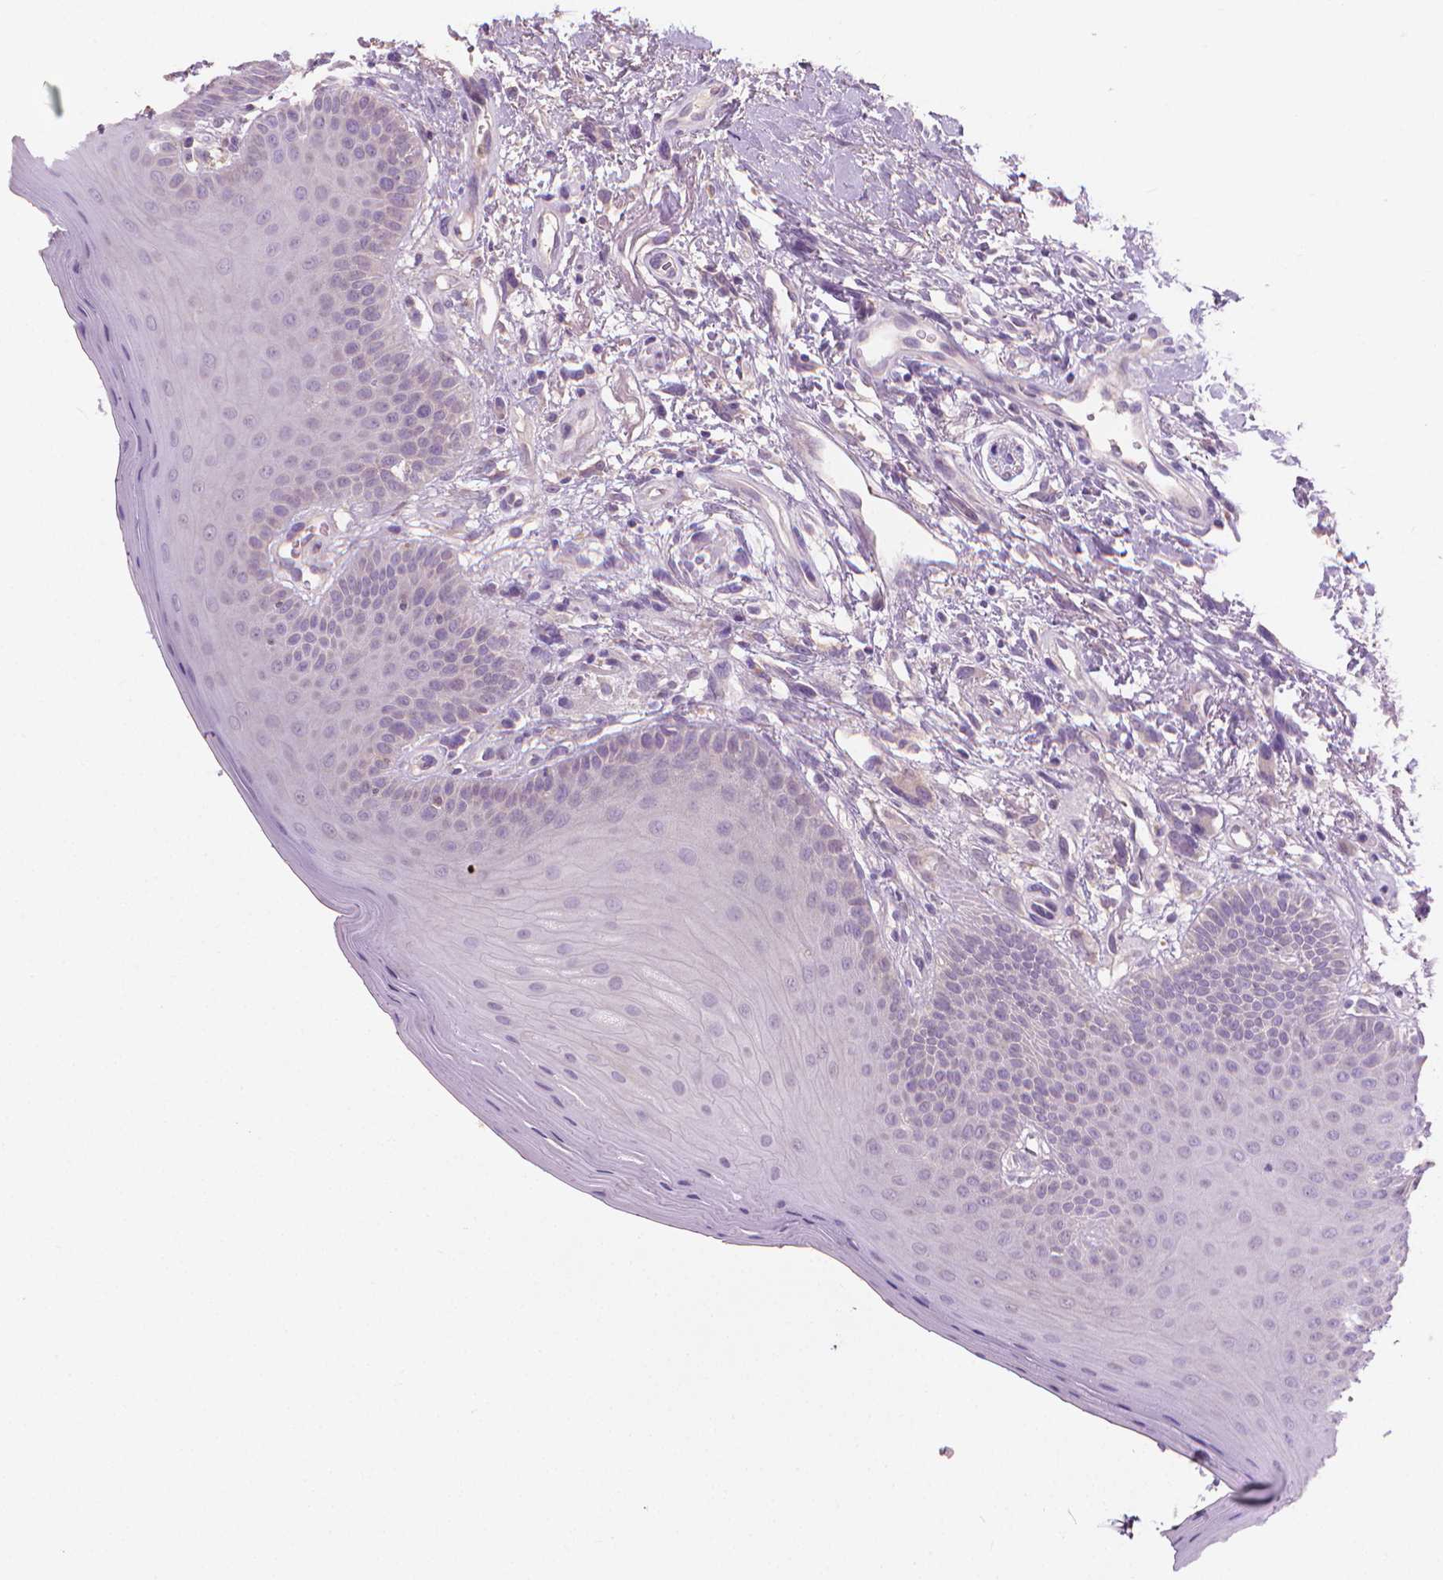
{"staining": {"intensity": "negative", "quantity": "none", "location": "none"}, "tissue": "oral mucosa", "cell_type": "Squamous epithelial cells", "image_type": "normal", "snomed": [{"axis": "morphology", "description": "Normal tissue, NOS"}, {"axis": "morphology", "description": "Normal morphology"}, {"axis": "topography", "description": "Oral tissue"}], "caption": "Oral mucosa stained for a protein using immunohistochemistry reveals no positivity squamous epithelial cells.", "gene": "CABCOCO1", "patient": {"sex": "female", "age": 76}}